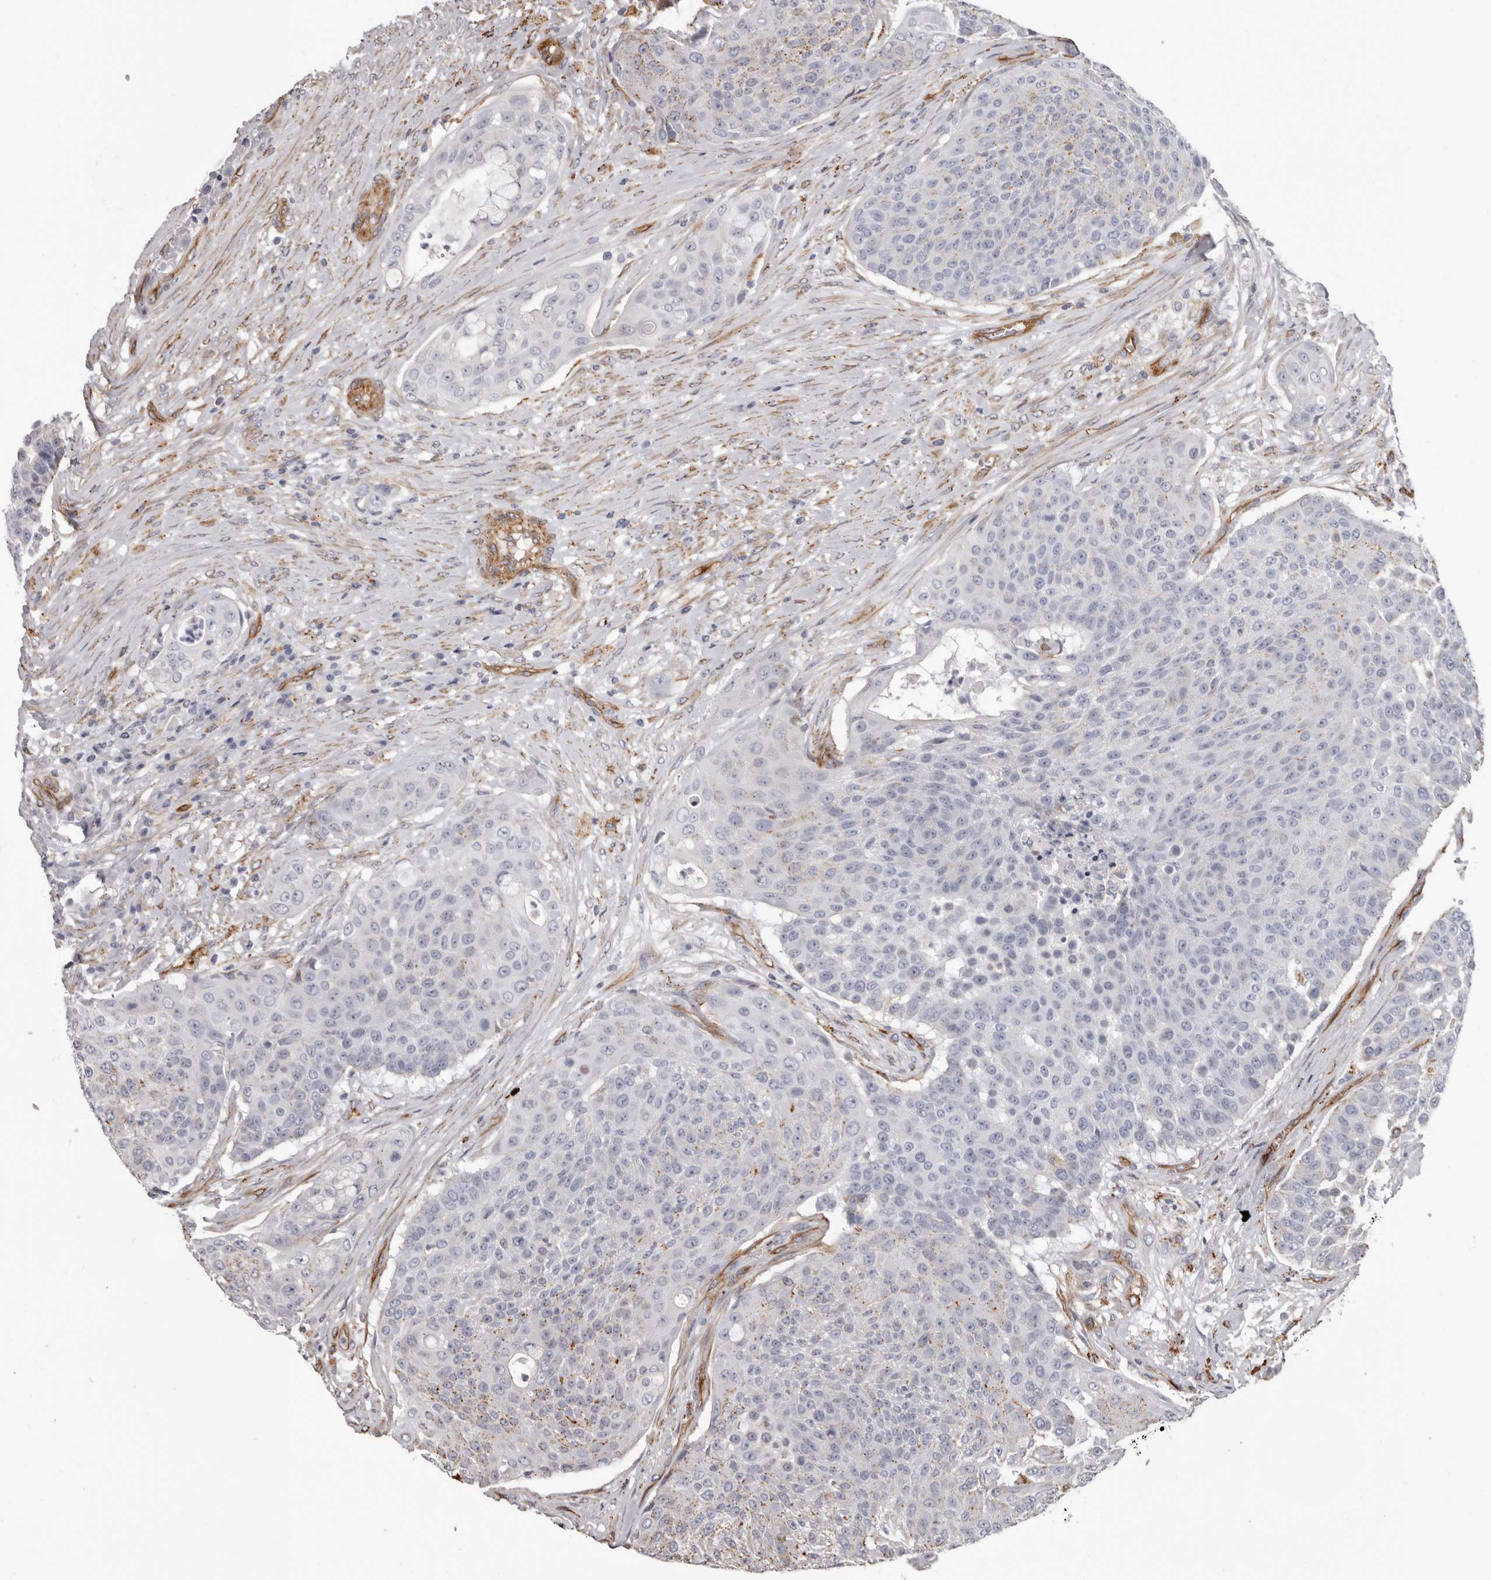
{"staining": {"intensity": "weak", "quantity": "<25%", "location": "cytoplasmic/membranous"}, "tissue": "urothelial cancer", "cell_type": "Tumor cells", "image_type": "cancer", "snomed": [{"axis": "morphology", "description": "Urothelial carcinoma, High grade"}, {"axis": "topography", "description": "Urinary bladder"}], "caption": "The photomicrograph shows no significant expression in tumor cells of urothelial carcinoma (high-grade).", "gene": "ADGRL4", "patient": {"sex": "female", "age": 63}}